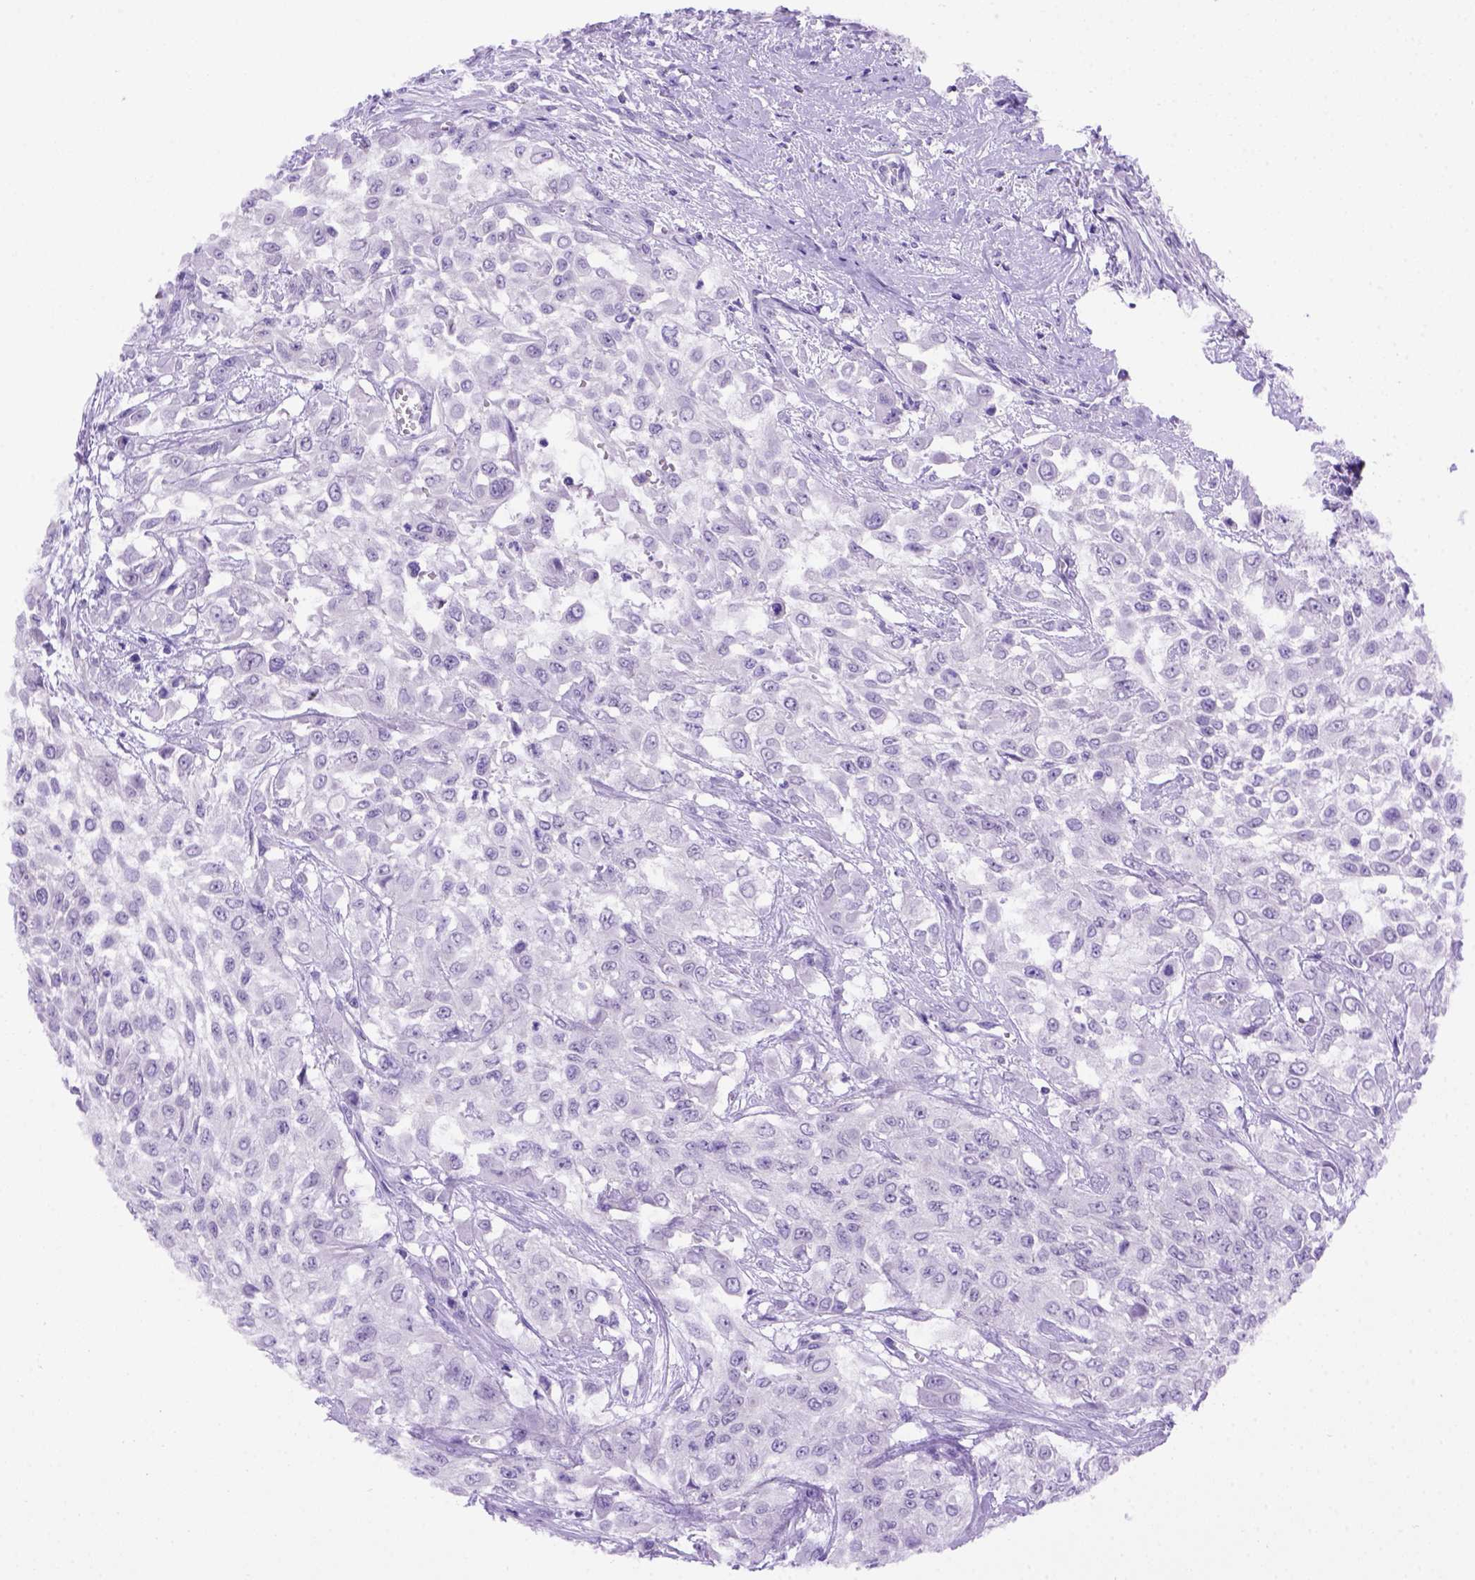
{"staining": {"intensity": "negative", "quantity": "none", "location": "none"}, "tissue": "urothelial cancer", "cell_type": "Tumor cells", "image_type": "cancer", "snomed": [{"axis": "morphology", "description": "Urothelial carcinoma, High grade"}, {"axis": "topography", "description": "Urinary bladder"}], "caption": "There is no significant expression in tumor cells of urothelial cancer.", "gene": "FOXI1", "patient": {"sex": "male", "age": 57}}